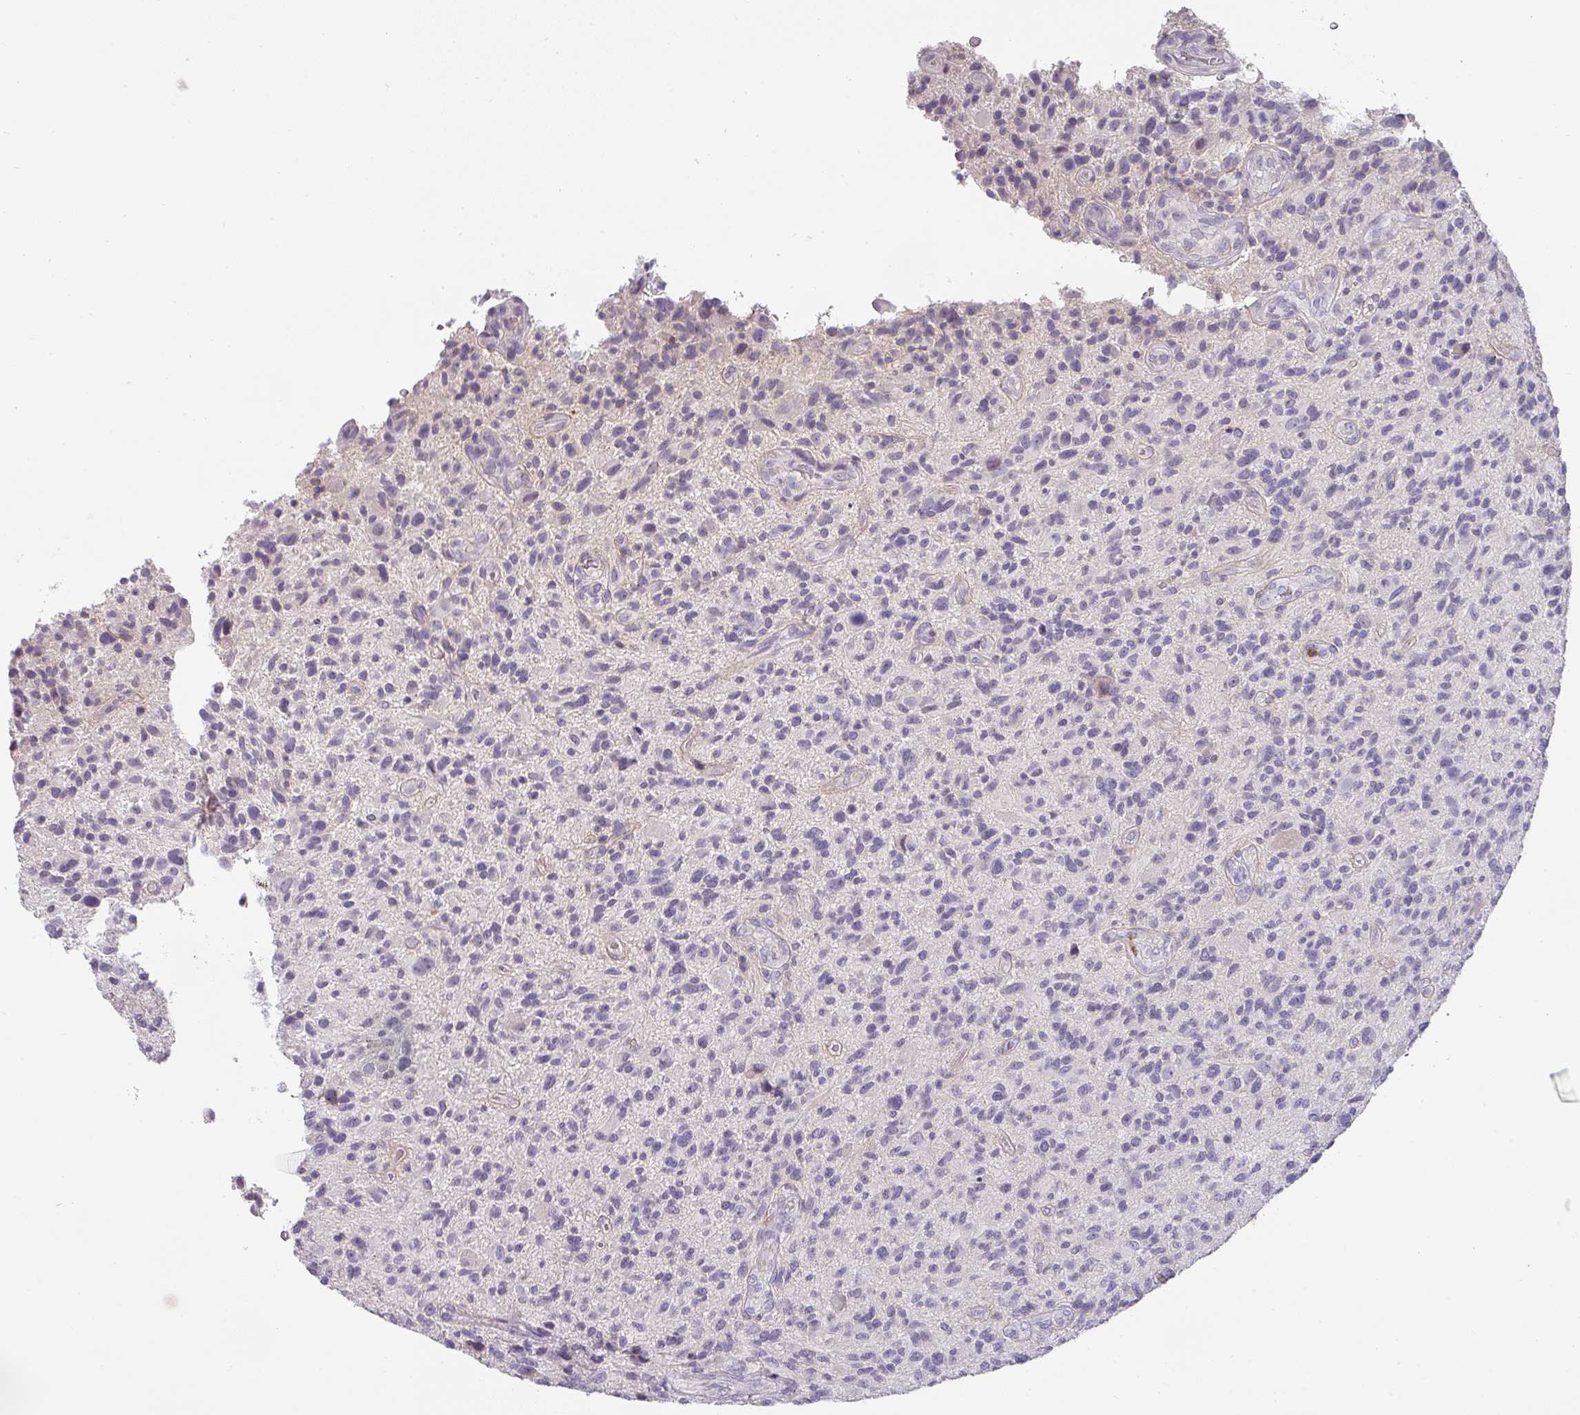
{"staining": {"intensity": "negative", "quantity": "none", "location": "none"}, "tissue": "glioma", "cell_type": "Tumor cells", "image_type": "cancer", "snomed": [{"axis": "morphology", "description": "Glioma, malignant, High grade"}, {"axis": "topography", "description": "Brain"}], "caption": "There is no significant staining in tumor cells of malignant glioma (high-grade).", "gene": "BTLA", "patient": {"sex": "male", "age": 47}}